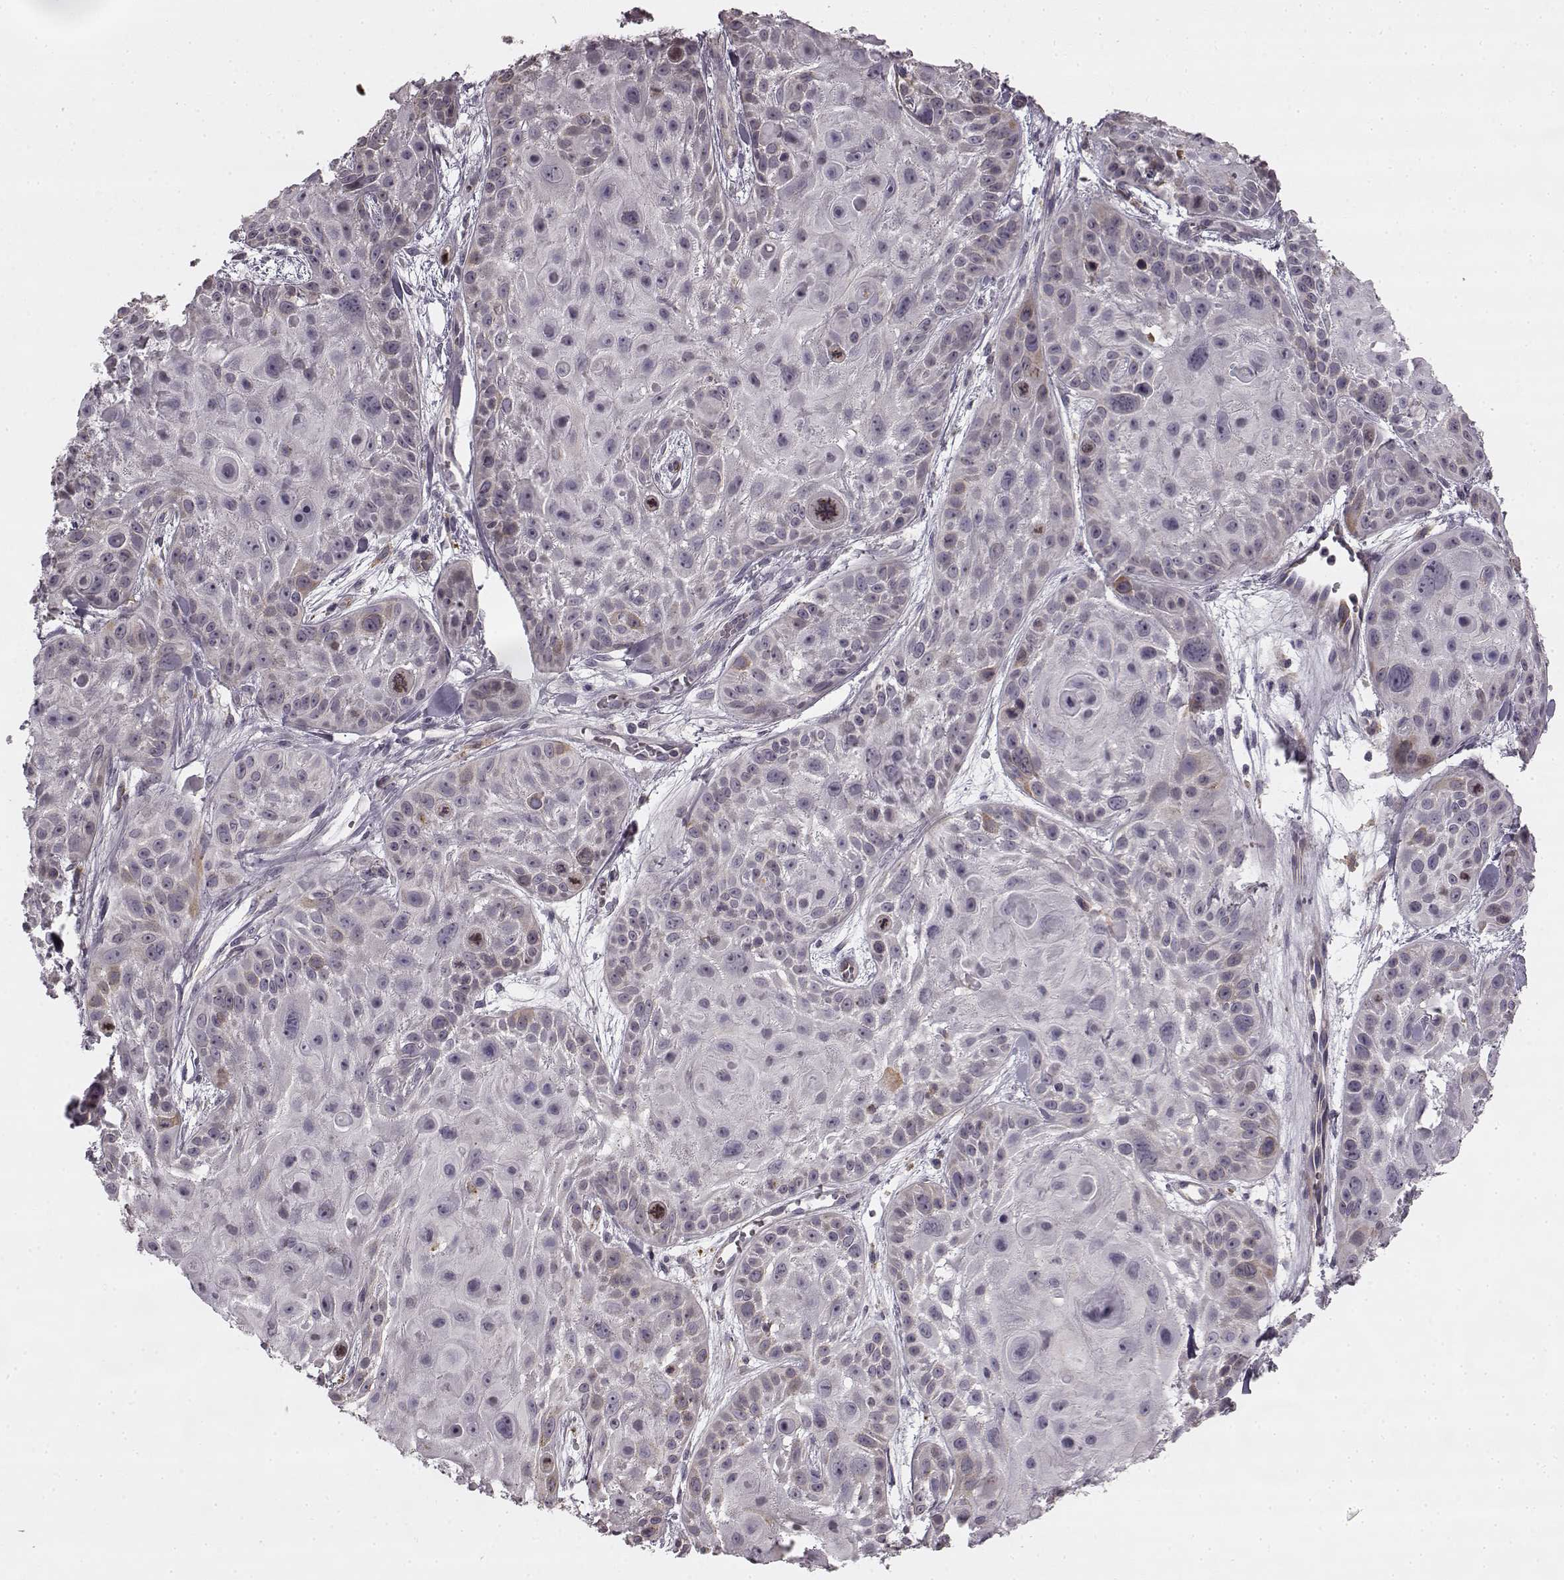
{"staining": {"intensity": "weak", "quantity": "<25%", "location": "cytoplasmic/membranous"}, "tissue": "skin cancer", "cell_type": "Tumor cells", "image_type": "cancer", "snomed": [{"axis": "morphology", "description": "Squamous cell carcinoma, NOS"}, {"axis": "topography", "description": "Skin"}, {"axis": "topography", "description": "Anal"}], "caption": "IHC image of human squamous cell carcinoma (skin) stained for a protein (brown), which shows no staining in tumor cells.", "gene": "HMMR", "patient": {"sex": "female", "age": 75}}